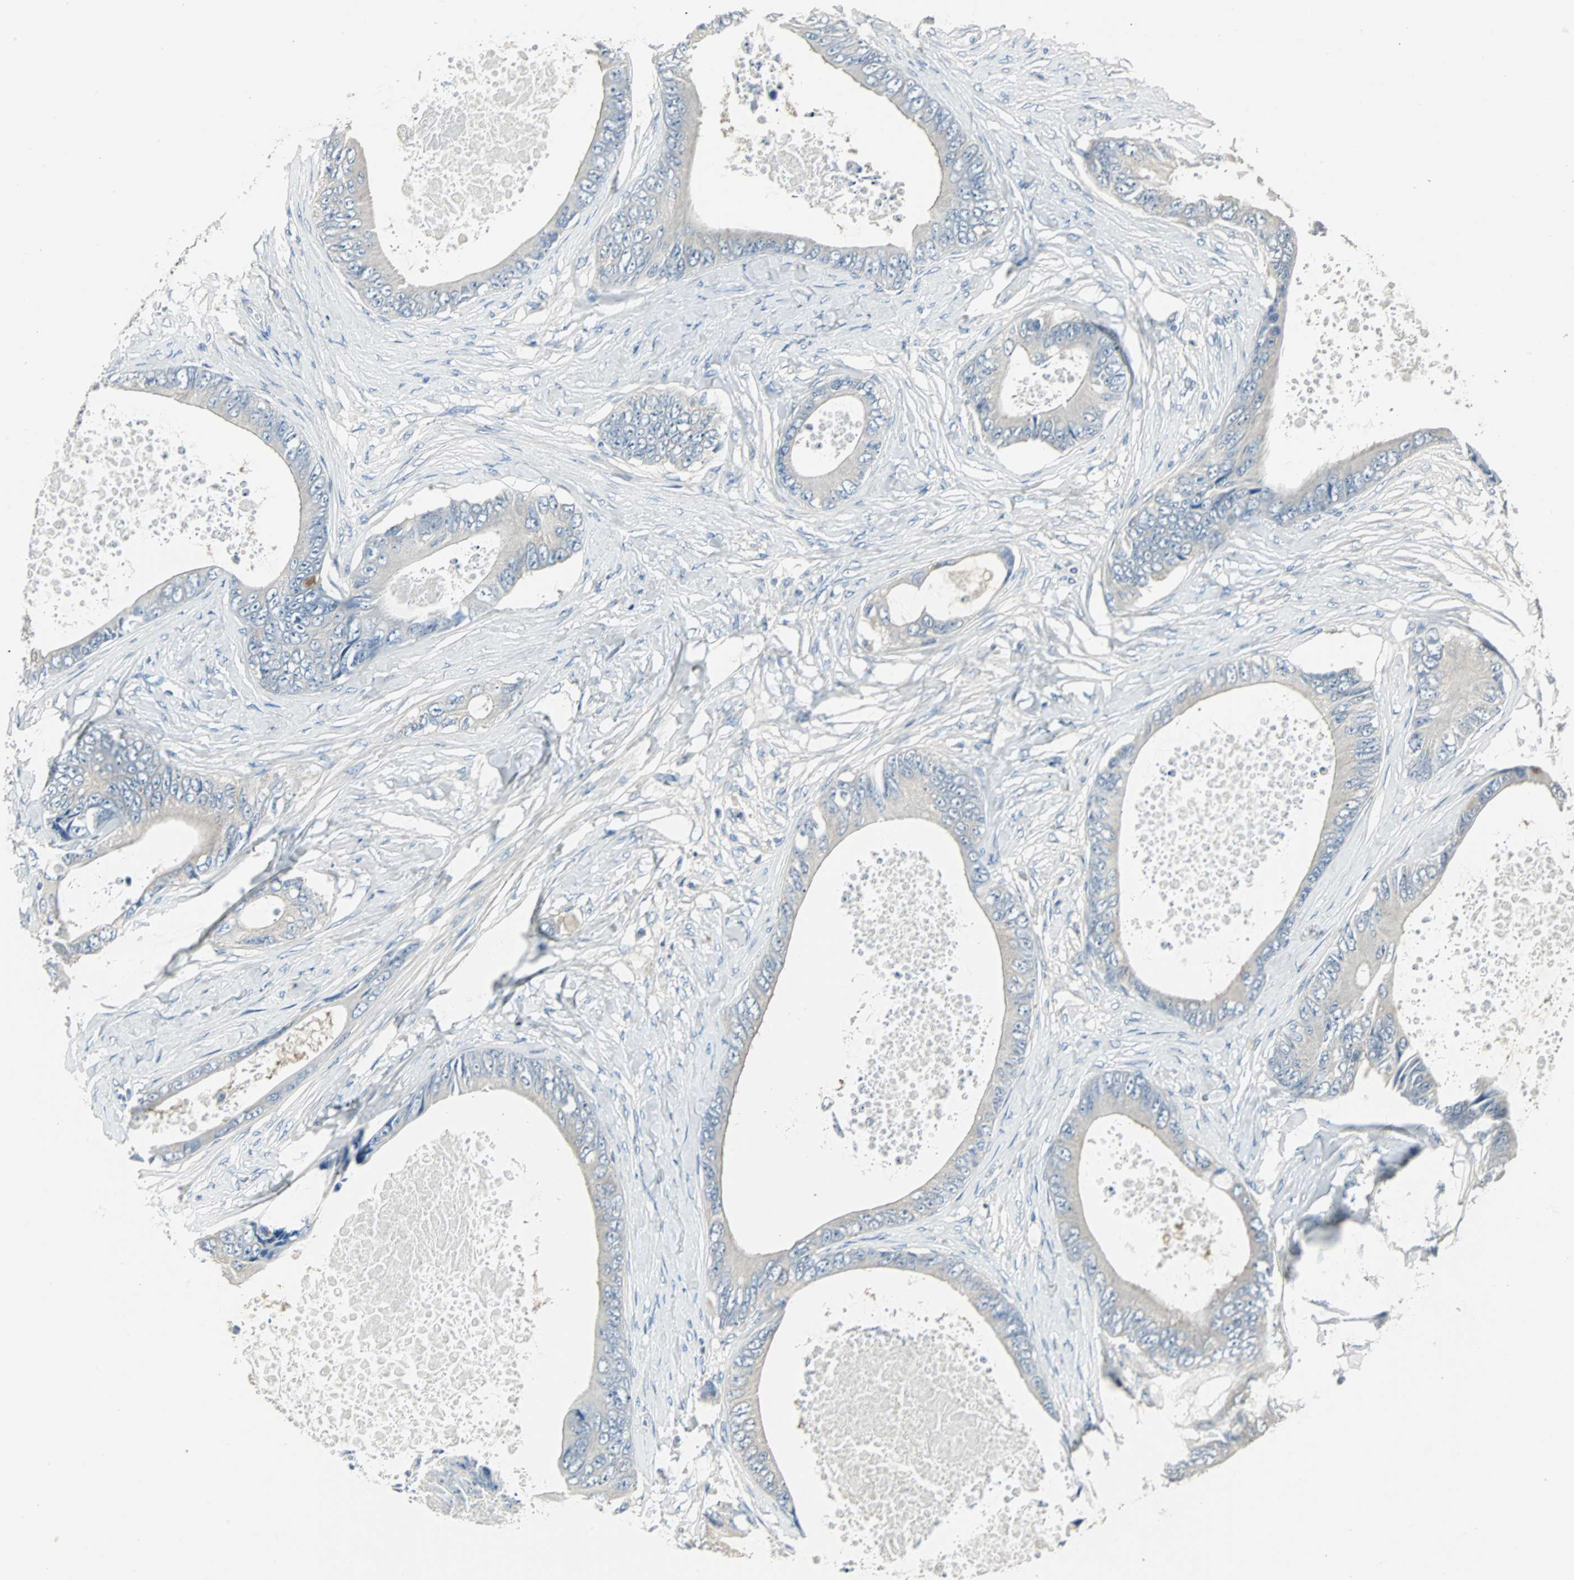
{"staining": {"intensity": "negative", "quantity": "none", "location": "none"}, "tissue": "colorectal cancer", "cell_type": "Tumor cells", "image_type": "cancer", "snomed": [{"axis": "morphology", "description": "Normal tissue, NOS"}, {"axis": "morphology", "description": "Adenocarcinoma, NOS"}, {"axis": "topography", "description": "Rectum"}, {"axis": "topography", "description": "Peripheral nerve tissue"}], "caption": "Protein analysis of colorectal cancer exhibits no significant expression in tumor cells. The staining was performed using DAB to visualize the protein expression in brown, while the nuclei were stained in blue with hematoxylin (Magnification: 20x).", "gene": "ABHD2", "patient": {"sex": "female", "age": 77}}